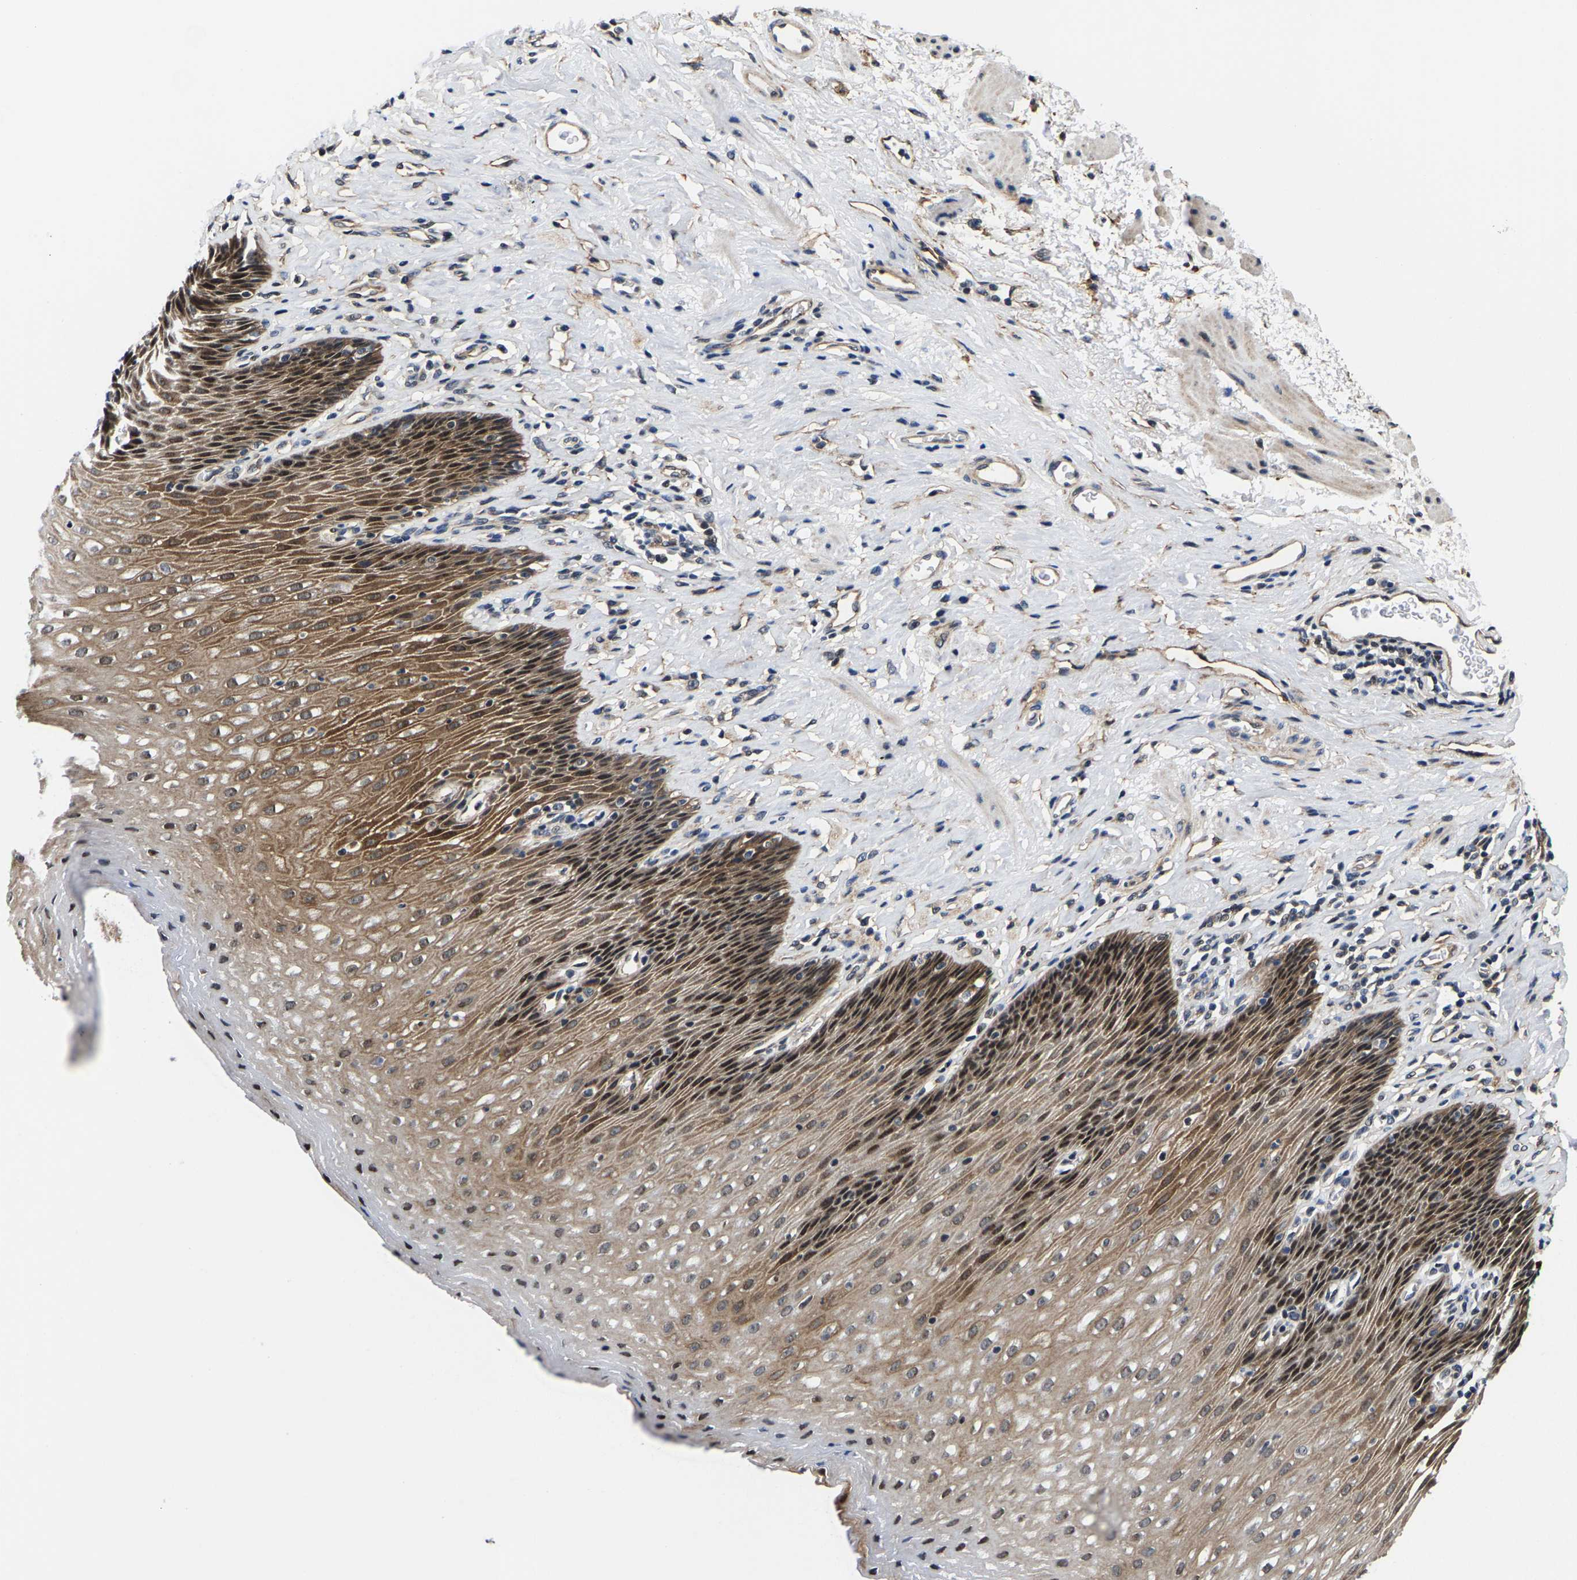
{"staining": {"intensity": "strong", "quantity": "25%-75%", "location": "cytoplasmic/membranous,nuclear"}, "tissue": "esophagus", "cell_type": "Squamous epithelial cells", "image_type": "normal", "snomed": [{"axis": "morphology", "description": "Normal tissue, NOS"}, {"axis": "topography", "description": "Esophagus"}], "caption": "Strong cytoplasmic/membranous,nuclear protein positivity is present in about 25%-75% of squamous epithelial cells in esophagus.", "gene": "GTPBP10", "patient": {"sex": "female", "age": 61}}